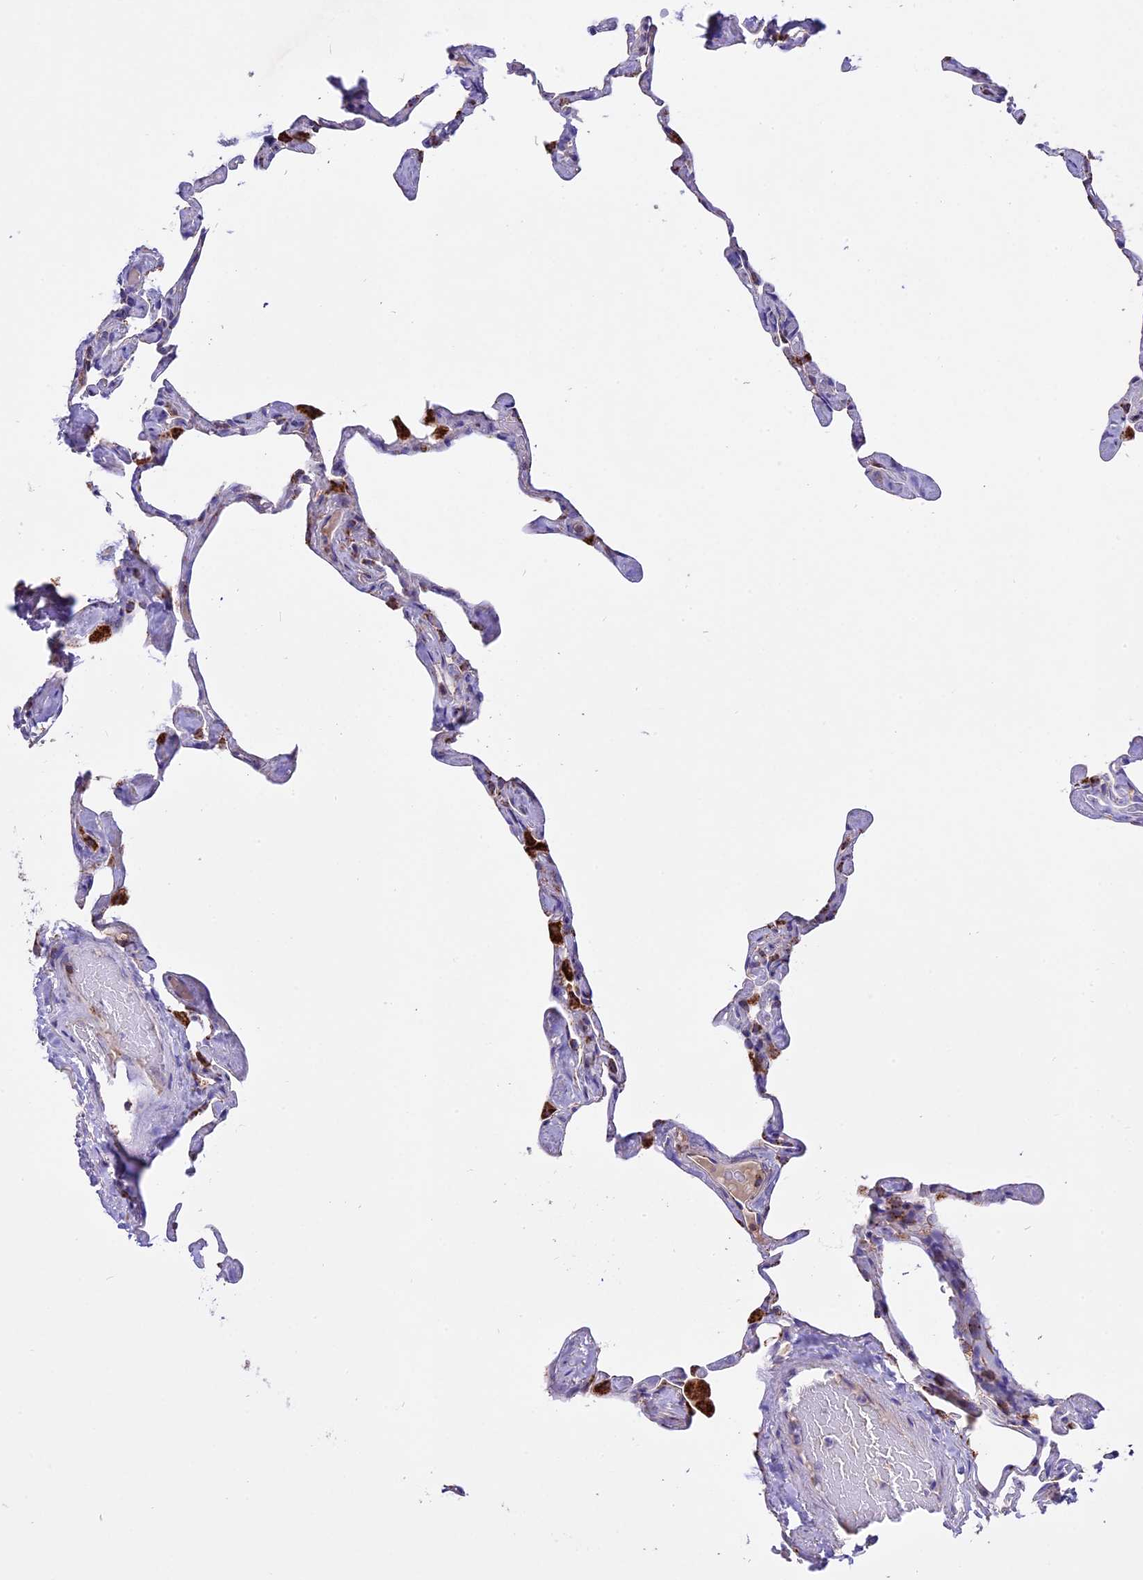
{"staining": {"intensity": "moderate", "quantity": "<25%", "location": "cytoplasmic/membranous"}, "tissue": "lung", "cell_type": "Alveolar cells", "image_type": "normal", "snomed": [{"axis": "morphology", "description": "Normal tissue, NOS"}, {"axis": "topography", "description": "Lung"}], "caption": "Approximately <25% of alveolar cells in benign human lung exhibit moderate cytoplasmic/membranous protein expression as visualized by brown immunohistochemical staining.", "gene": "COX17", "patient": {"sex": "male", "age": 65}}